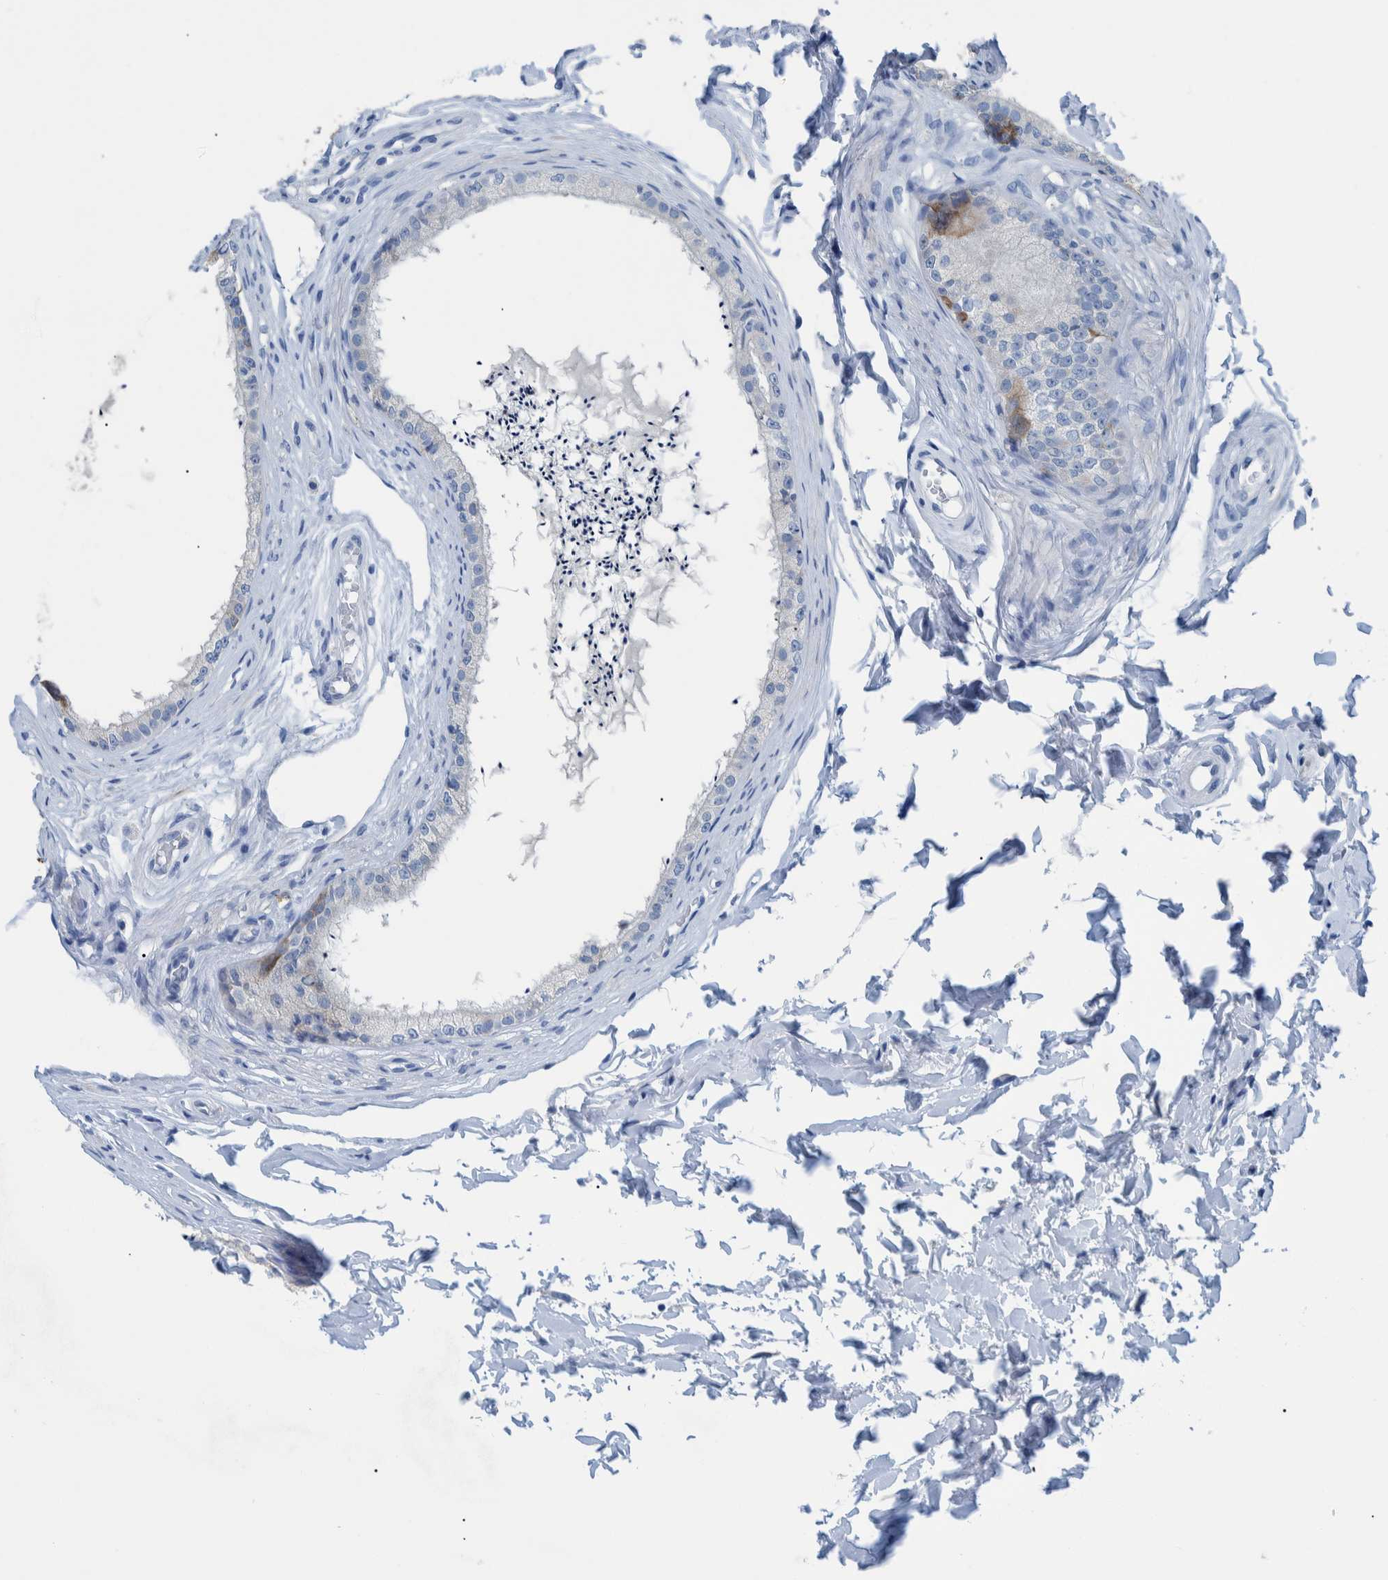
{"staining": {"intensity": "weak", "quantity": "<25%", "location": "cytoplasmic/membranous"}, "tissue": "epididymis", "cell_type": "Glandular cells", "image_type": "normal", "snomed": [{"axis": "morphology", "description": "Normal tissue, NOS"}, {"axis": "topography", "description": "Epididymis"}], "caption": "Glandular cells are negative for protein expression in normal human epididymis. (Brightfield microscopy of DAB IHC at high magnification).", "gene": "IDO1", "patient": {"sex": "male", "age": 56}}